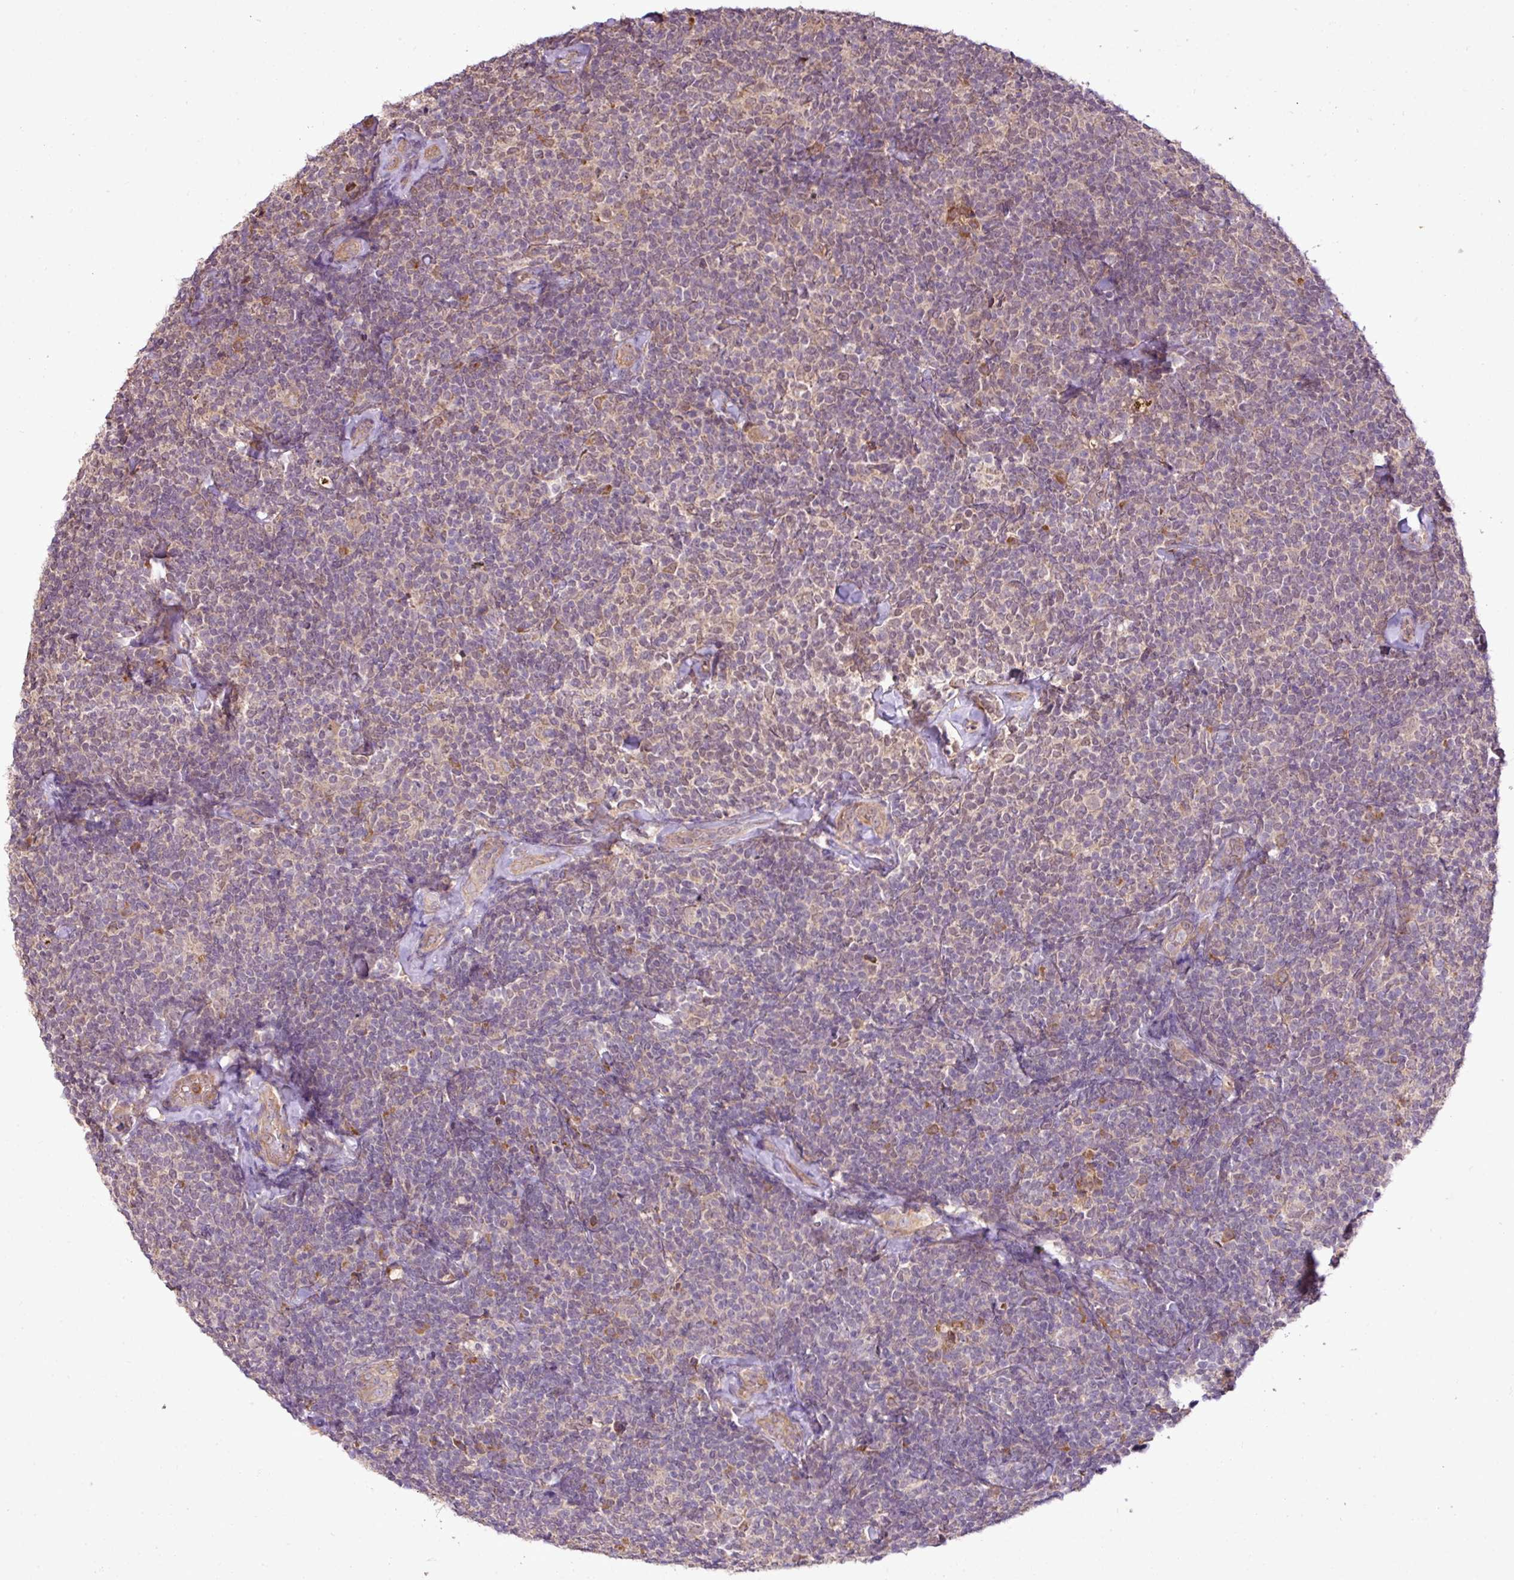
{"staining": {"intensity": "weak", "quantity": "<25%", "location": "cytoplasmic/membranous"}, "tissue": "lymphoma", "cell_type": "Tumor cells", "image_type": "cancer", "snomed": [{"axis": "morphology", "description": "Malignant lymphoma, non-Hodgkin's type, Low grade"}, {"axis": "topography", "description": "Lymph node"}], "caption": "The micrograph shows no staining of tumor cells in low-grade malignant lymphoma, non-Hodgkin's type.", "gene": "DNAAF4", "patient": {"sex": "female", "age": 56}}